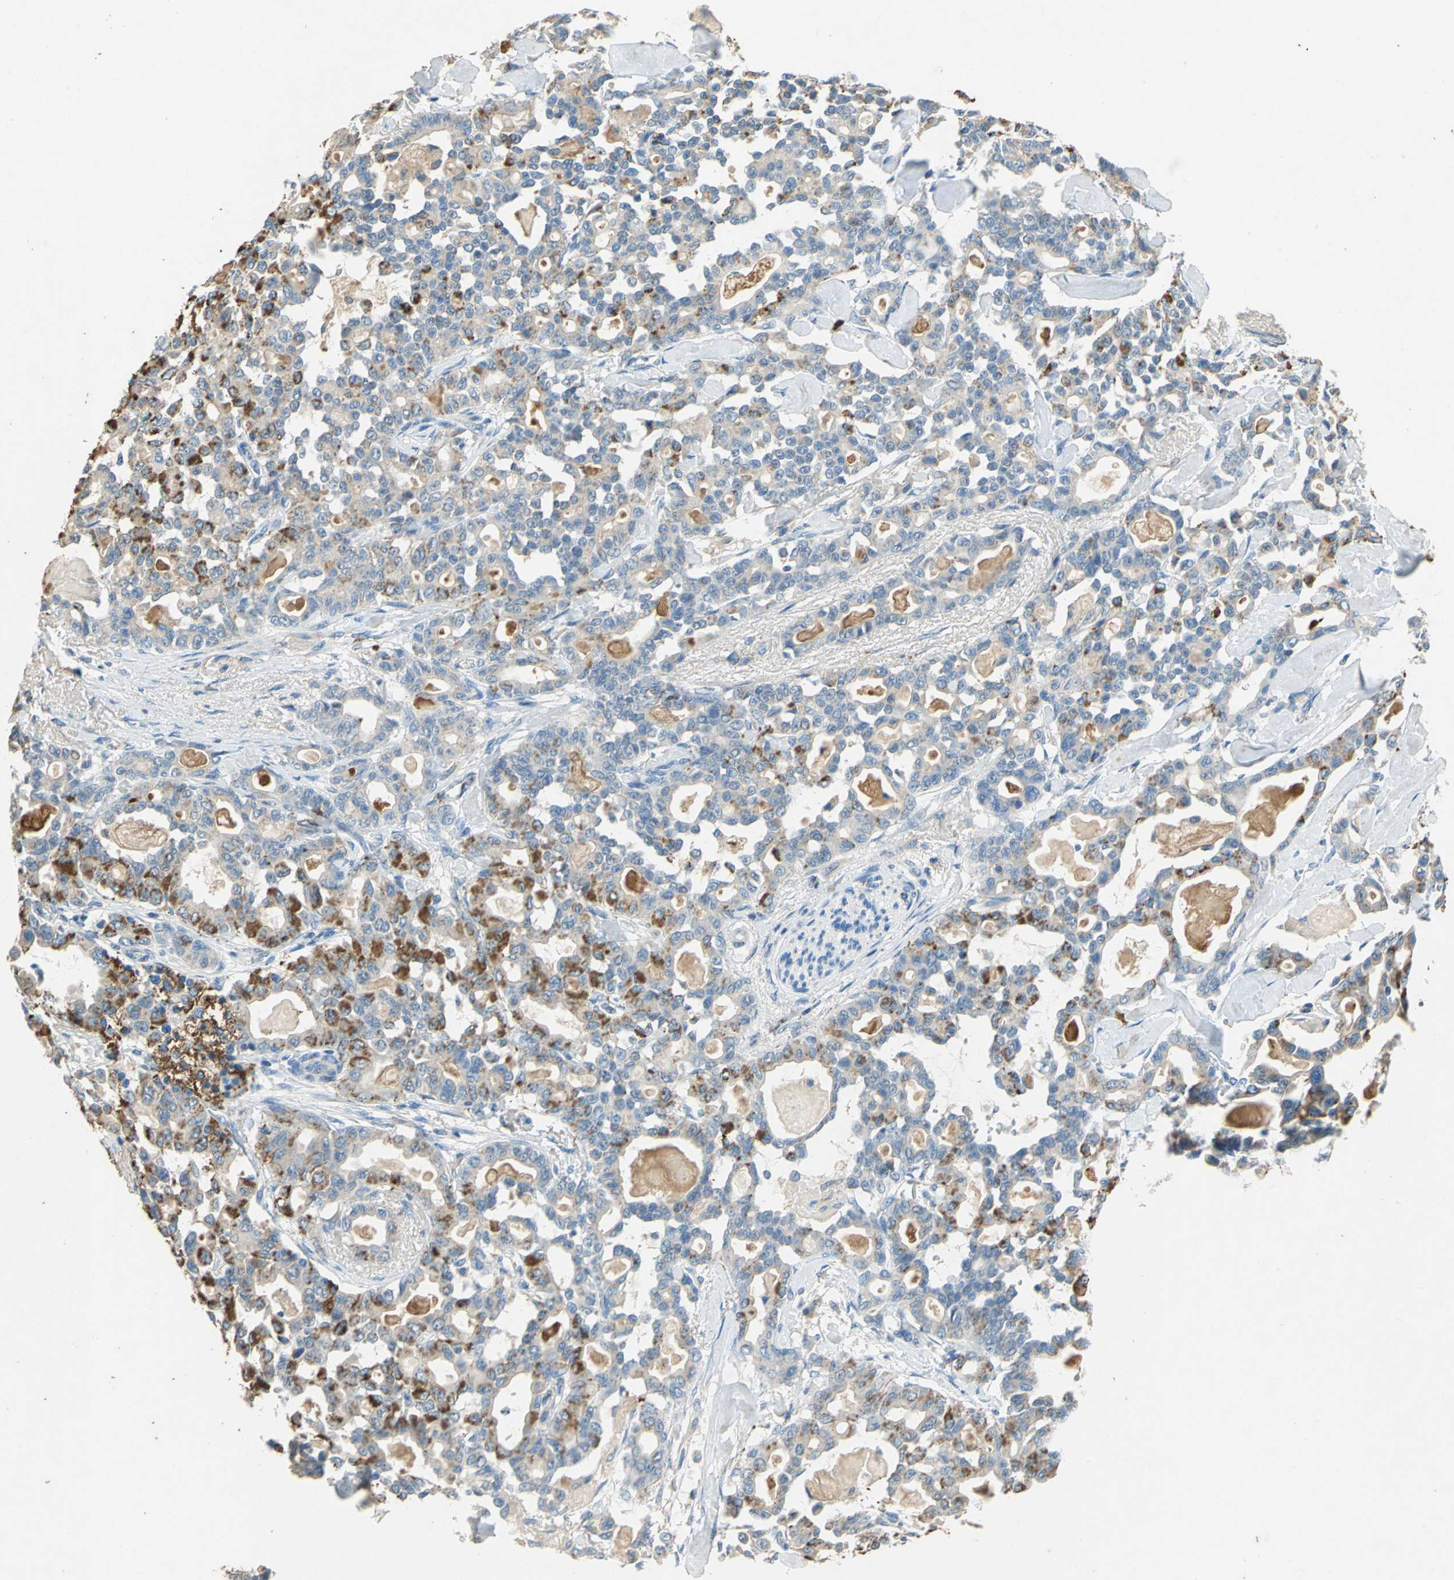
{"staining": {"intensity": "weak", "quantity": ">75%", "location": "cytoplasmic/membranous"}, "tissue": "pancreatic cancer", "cell_type": "Tumor cells", "image_type": "cancer", "snomed": [{"axis": "morphology", "description": "Adenocarcinoma, NOS"}, {"axis": "topography", "description": "Pancreas"}], "caption": "A brown stain highlights weak cytoplasmic/membranous expression of a protein in human pancreatic cancer (adenocarcinoma) tumor cells.", "gene": "ADAMTS5", "patient": {"sex": "male", "age": 63}}